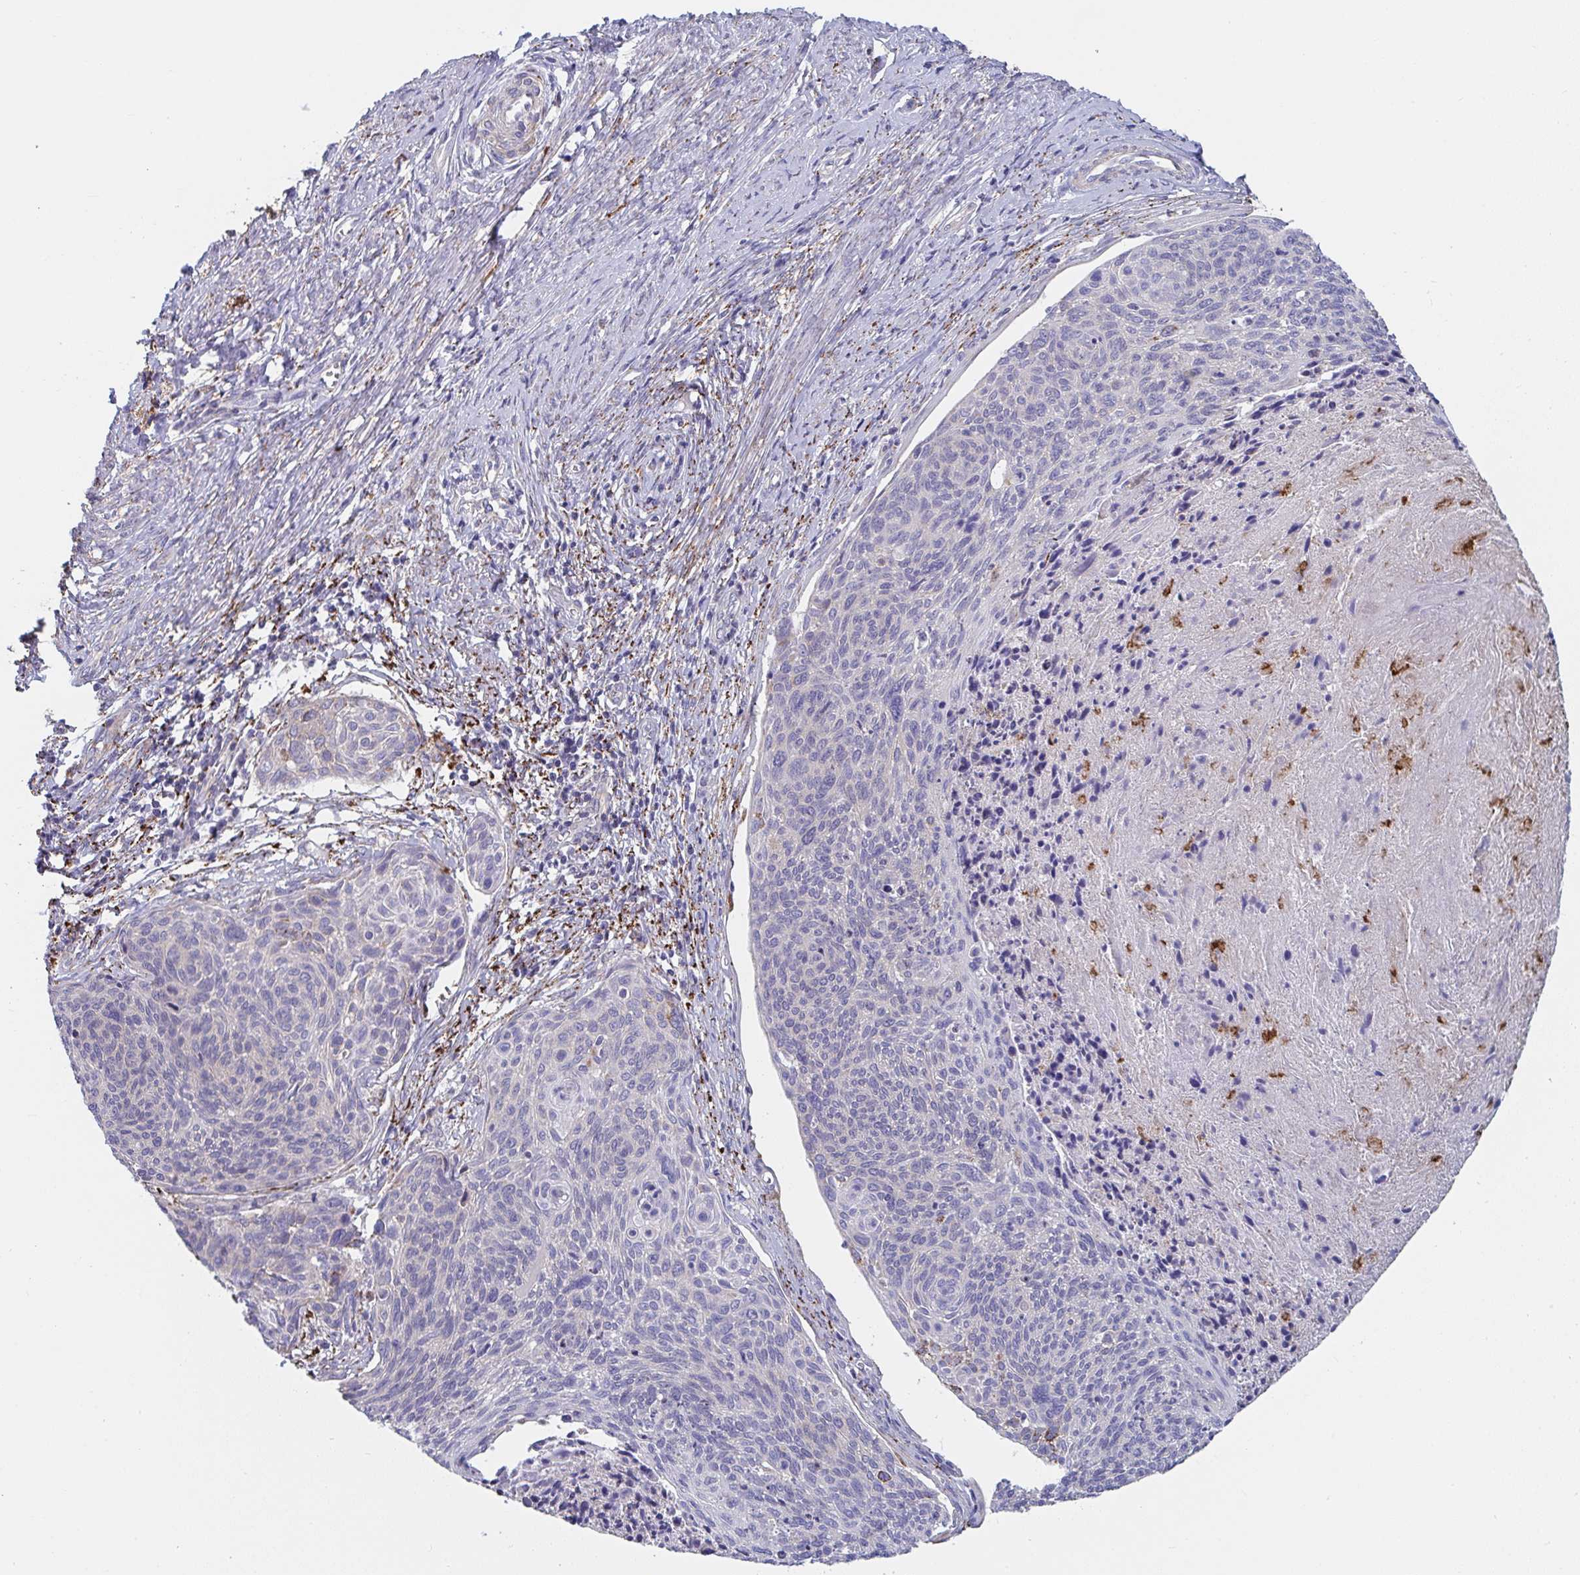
{"staining": {"intensity": "negative", "quantity": "none", "location": "none"}, "tissue": "cervical cancer", "cell_type": "Tumor cells", "image_type": "cancer", "snomed": [{"axis": "morphology", "description": "Squamous cell carcinoma, NOS"}, {"axis": "topography", "description": "Cervix"}], "caption": "This is an IHC histopathology image of cervical squamous cell carcinoma. There is no staining in tumor cells.", "gene": "FAM156B", "patient": {"sex": "female", "age": 49}}